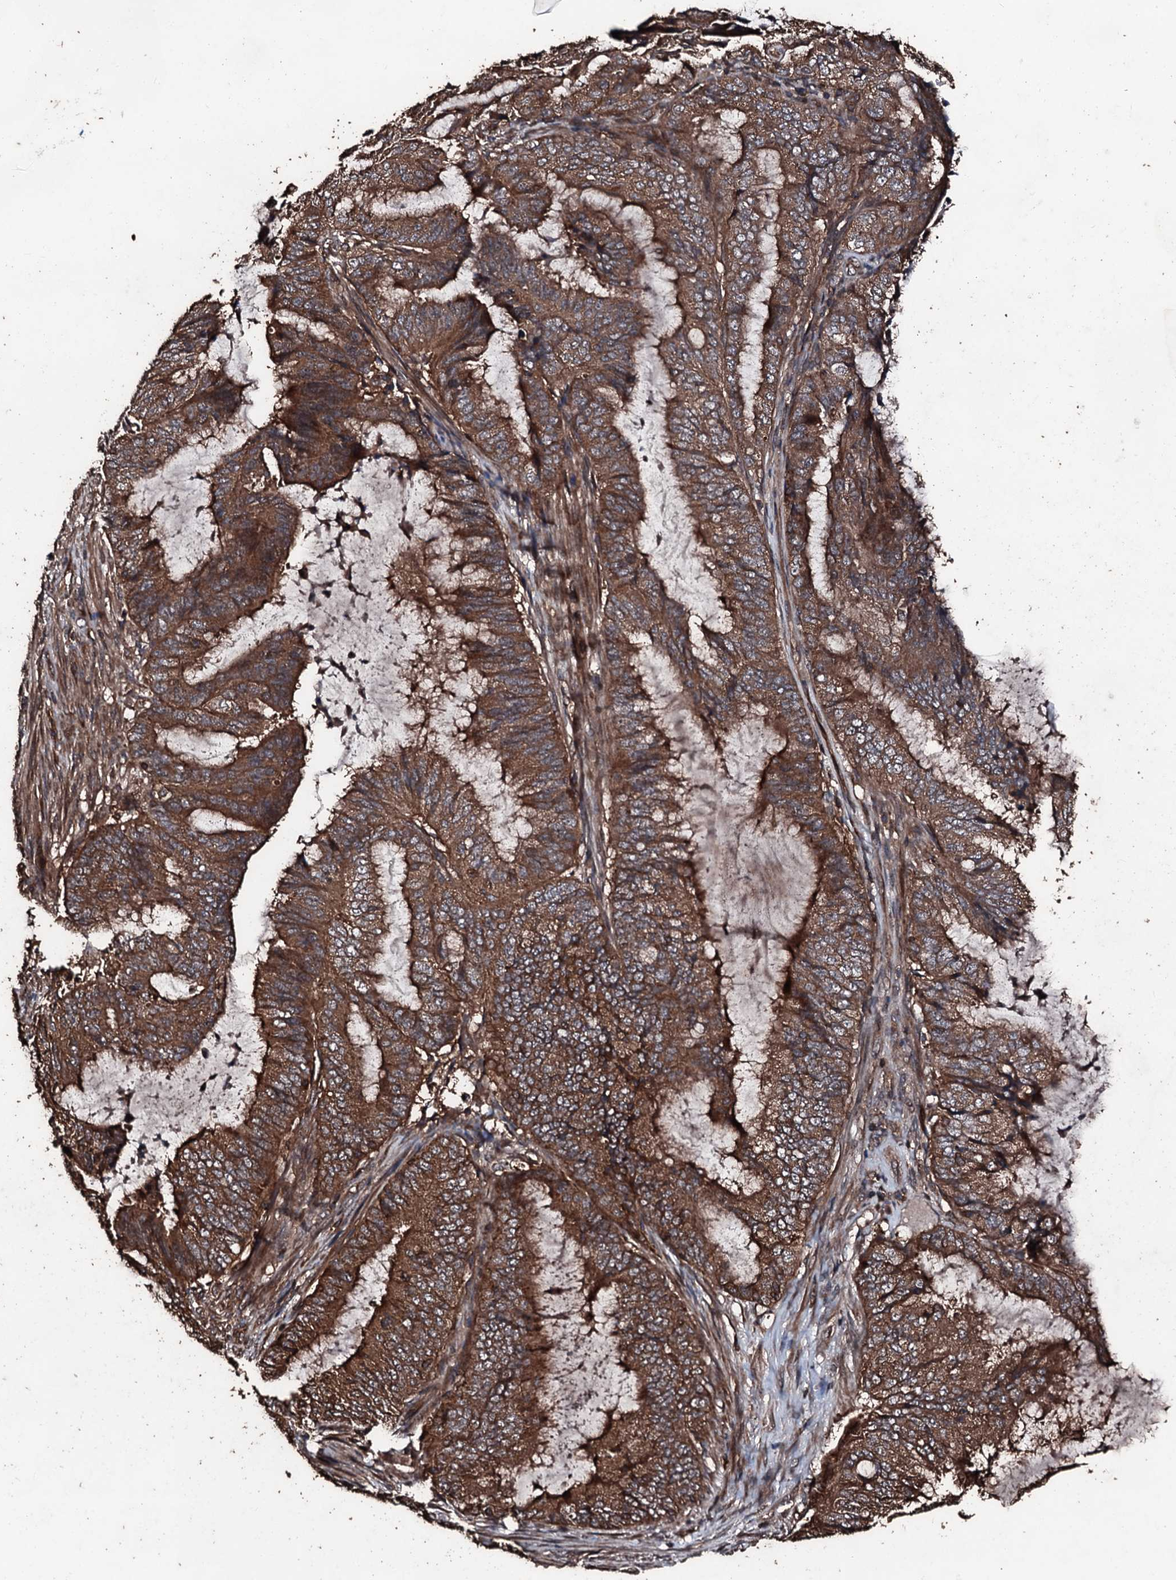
{"staining": {"intensity": "strong", "quantity": ">75%", "location": "cytoplasmic/membranous"}, "tissue": "endometrial cancer", "cell_type": "Tumor cells", "image_type": "cancer", "snomed": [{"axis": "morphology", "description": "Adenocarcinoma, NOS"}, {"axis": "topography", "description": "Endometrium"}], "caption": "This image displays immunohistochemistry staining of human endometrial cancer (adenocarcinoma), with high strong cytoplasmic/membranous positivity in approximately >75% of tumor cells.", "gene": "KIF18A", "patient": {"sex": "female", "age": 51}}